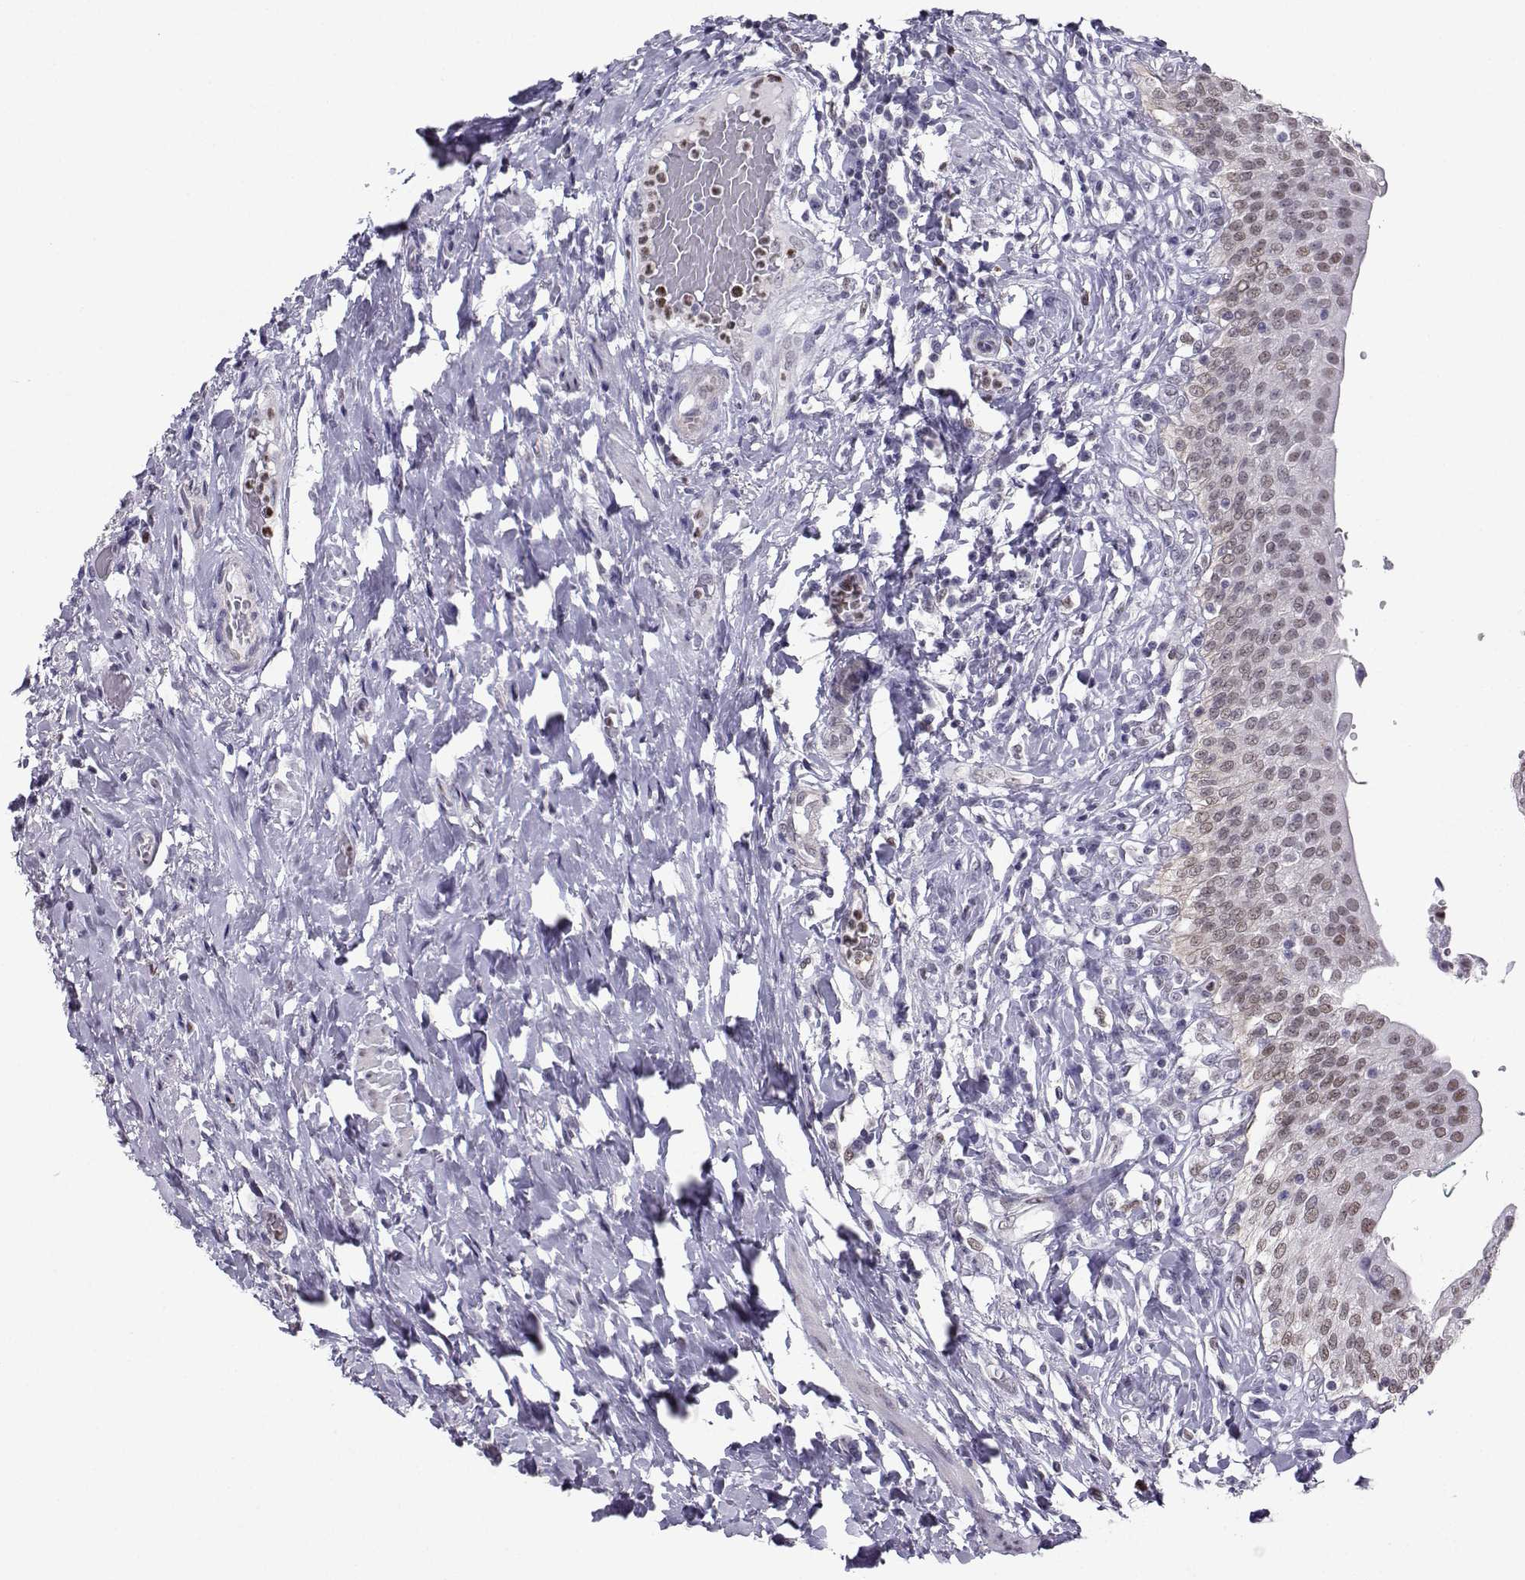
{"staining": {"intensity": "weak", "quantity": "25%-75%", "location": "nuclear"}, "tissue": "urinary bladder", "cell_type": "Urothelial cells", "image_type": "normal", "snomed": [{"axis": "morphology", "description": "Normal tissue, NOS"}, {"axis": "morphology", "description": "Inflammation, NOS"}, {"axis": "topography", "description": "Urinary bladder"}], "caption": "Immunohistochemistry of normal human urinary bladder displays low levels of weak nuclear positivity in approximately 25%-75% of urothelial cells.", "gene": "TEDC2", "patient": {"sex": "male", "age": 64}}